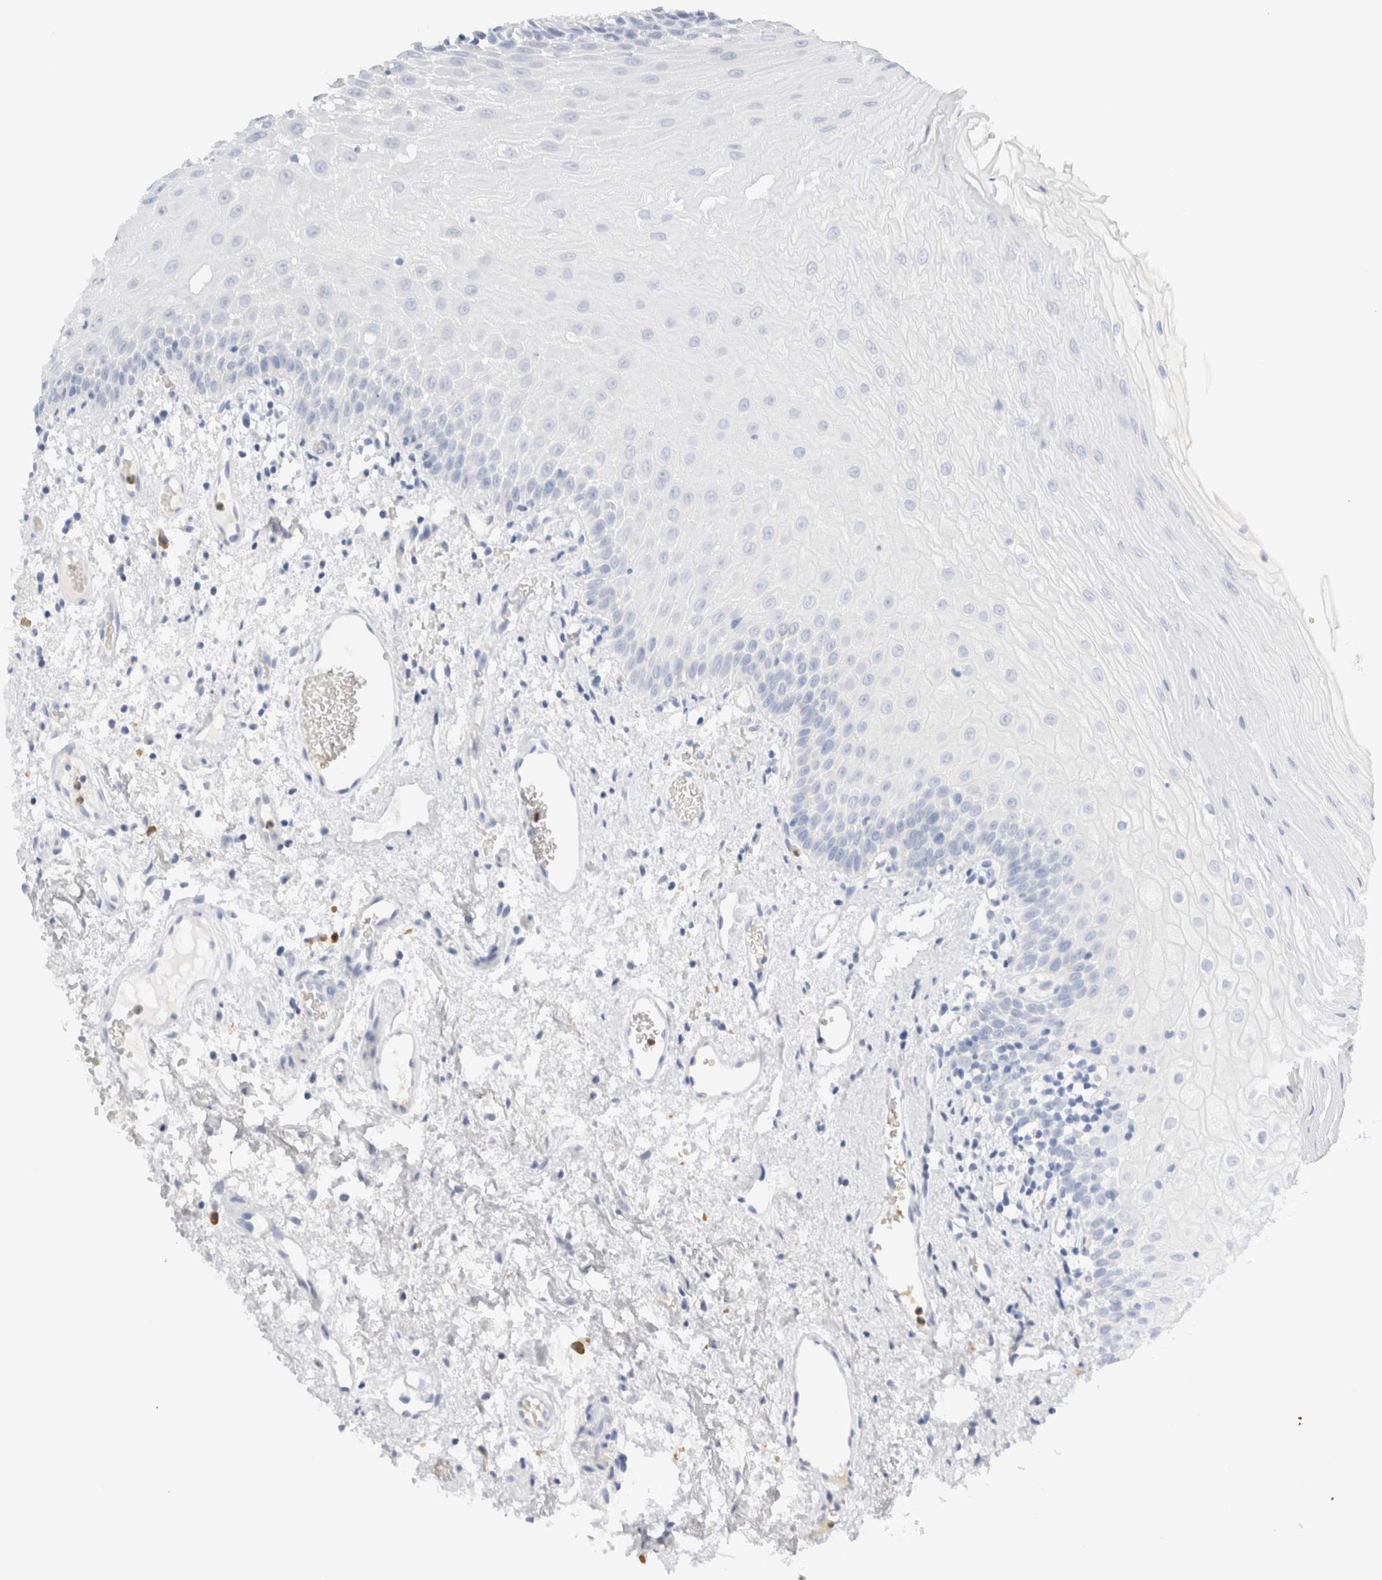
{"staining": {"intensity": "negative", "quantity": "none", "location": "none"}, "tissue": "oral mucosa", "cell_type": "Squamous epithelial cells", "image_type": "normal", "snomed": [{"axis": "morphology", "description": "Normal tissue, NOS"}, {"axis": "topography", "description": "Oral tissue"}], "caption": "Human oral mucosa stained for a protein using immunohistochemistry demonstrates no expression in squamous epithelial cells.", "gene": "ARG1", "patient": {"sex": "male", "age": 52}}